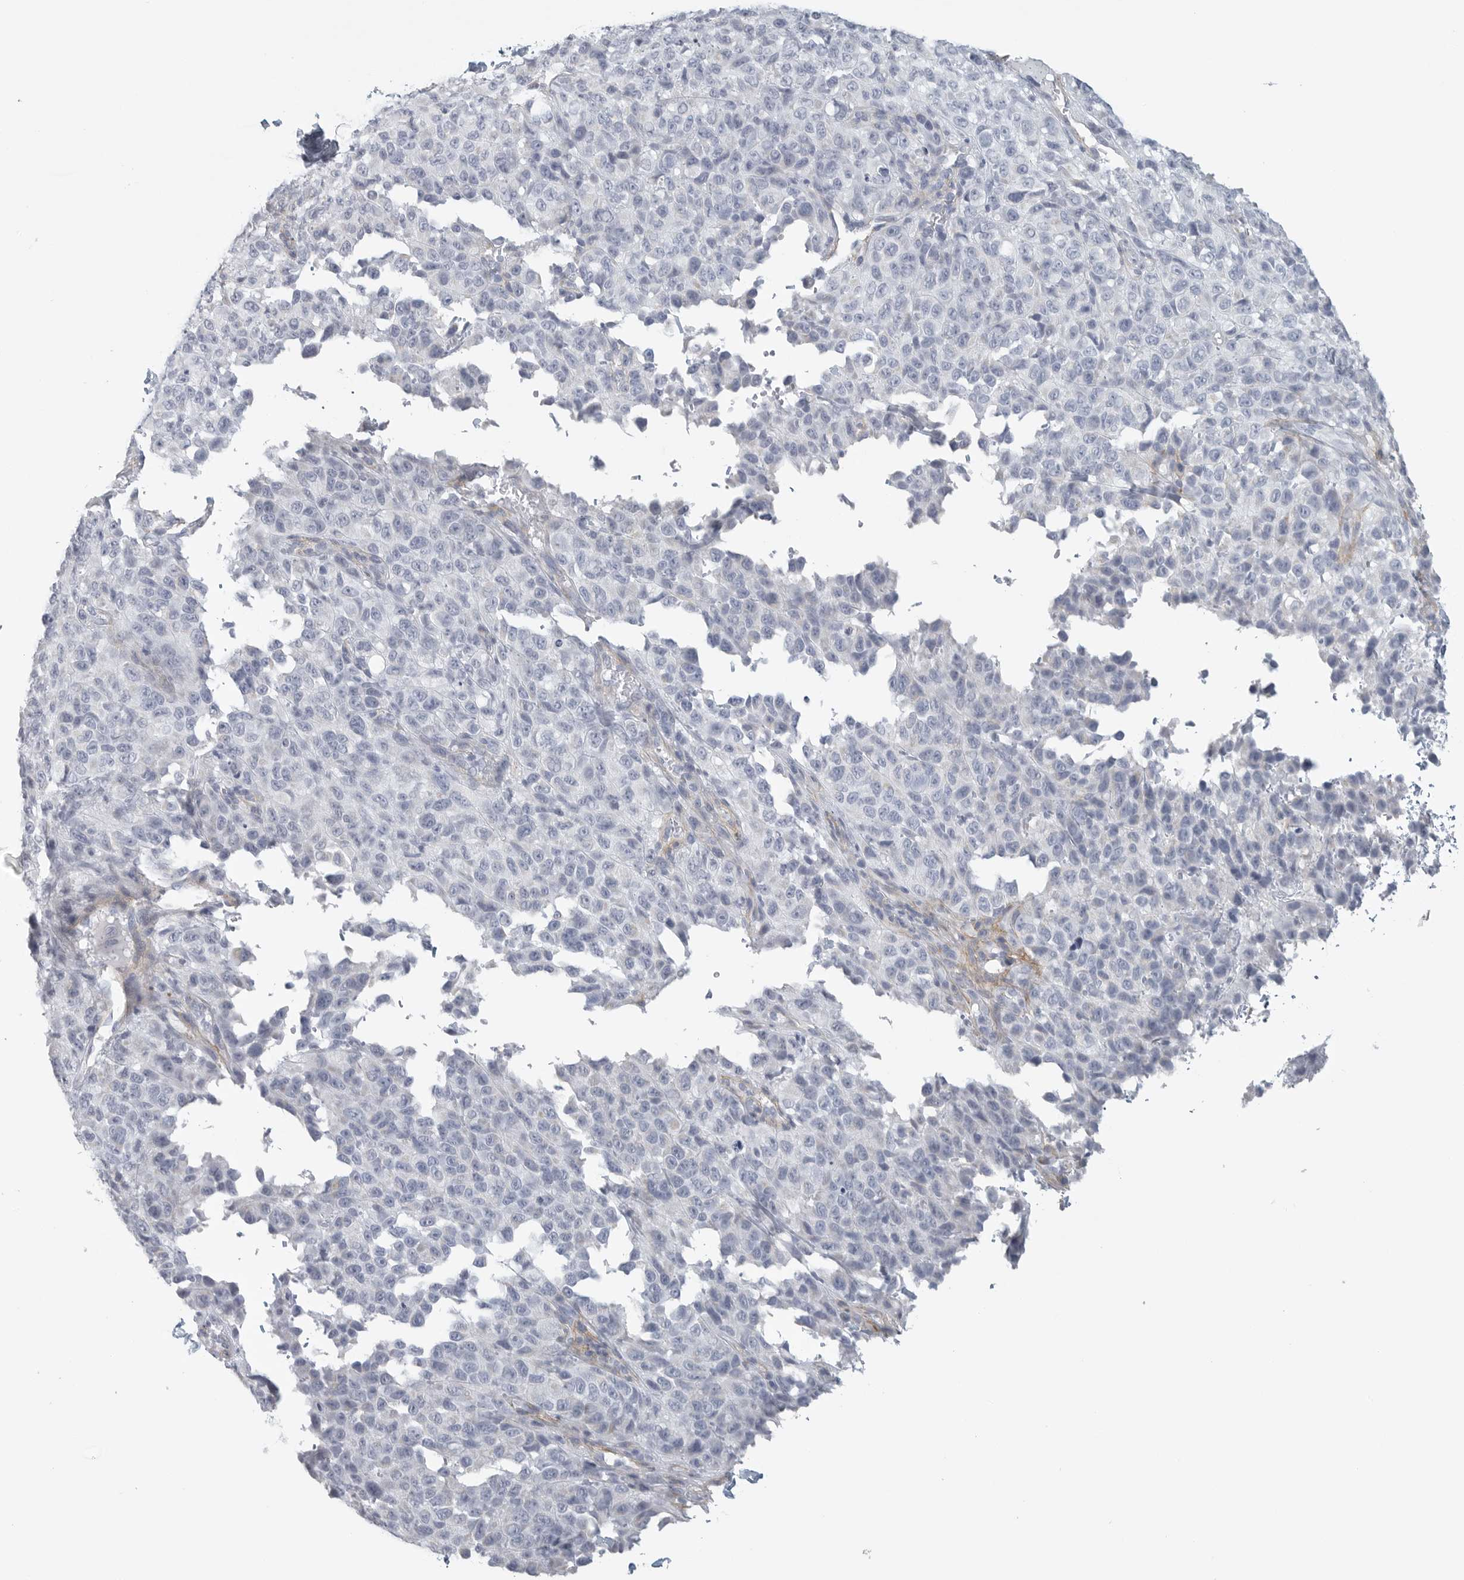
{"staining": {"intensity": "negative", "quantity": "none", "location": "none"}, "tissue": "melanoma", "cell_type": "Tumor cells", "image_type": "cancer", "snomed": [{"axis": "morphology", "description": "Malignant melanoma, Metastatic site"}, {"axis": "topography", "description": "Skin"}], "caption": "IHC of human malignant melanoma (metastatic site) shows no positivity in tumor cells.", "gene": "TNR", "patient": {"sex": "female", "age": 72}}